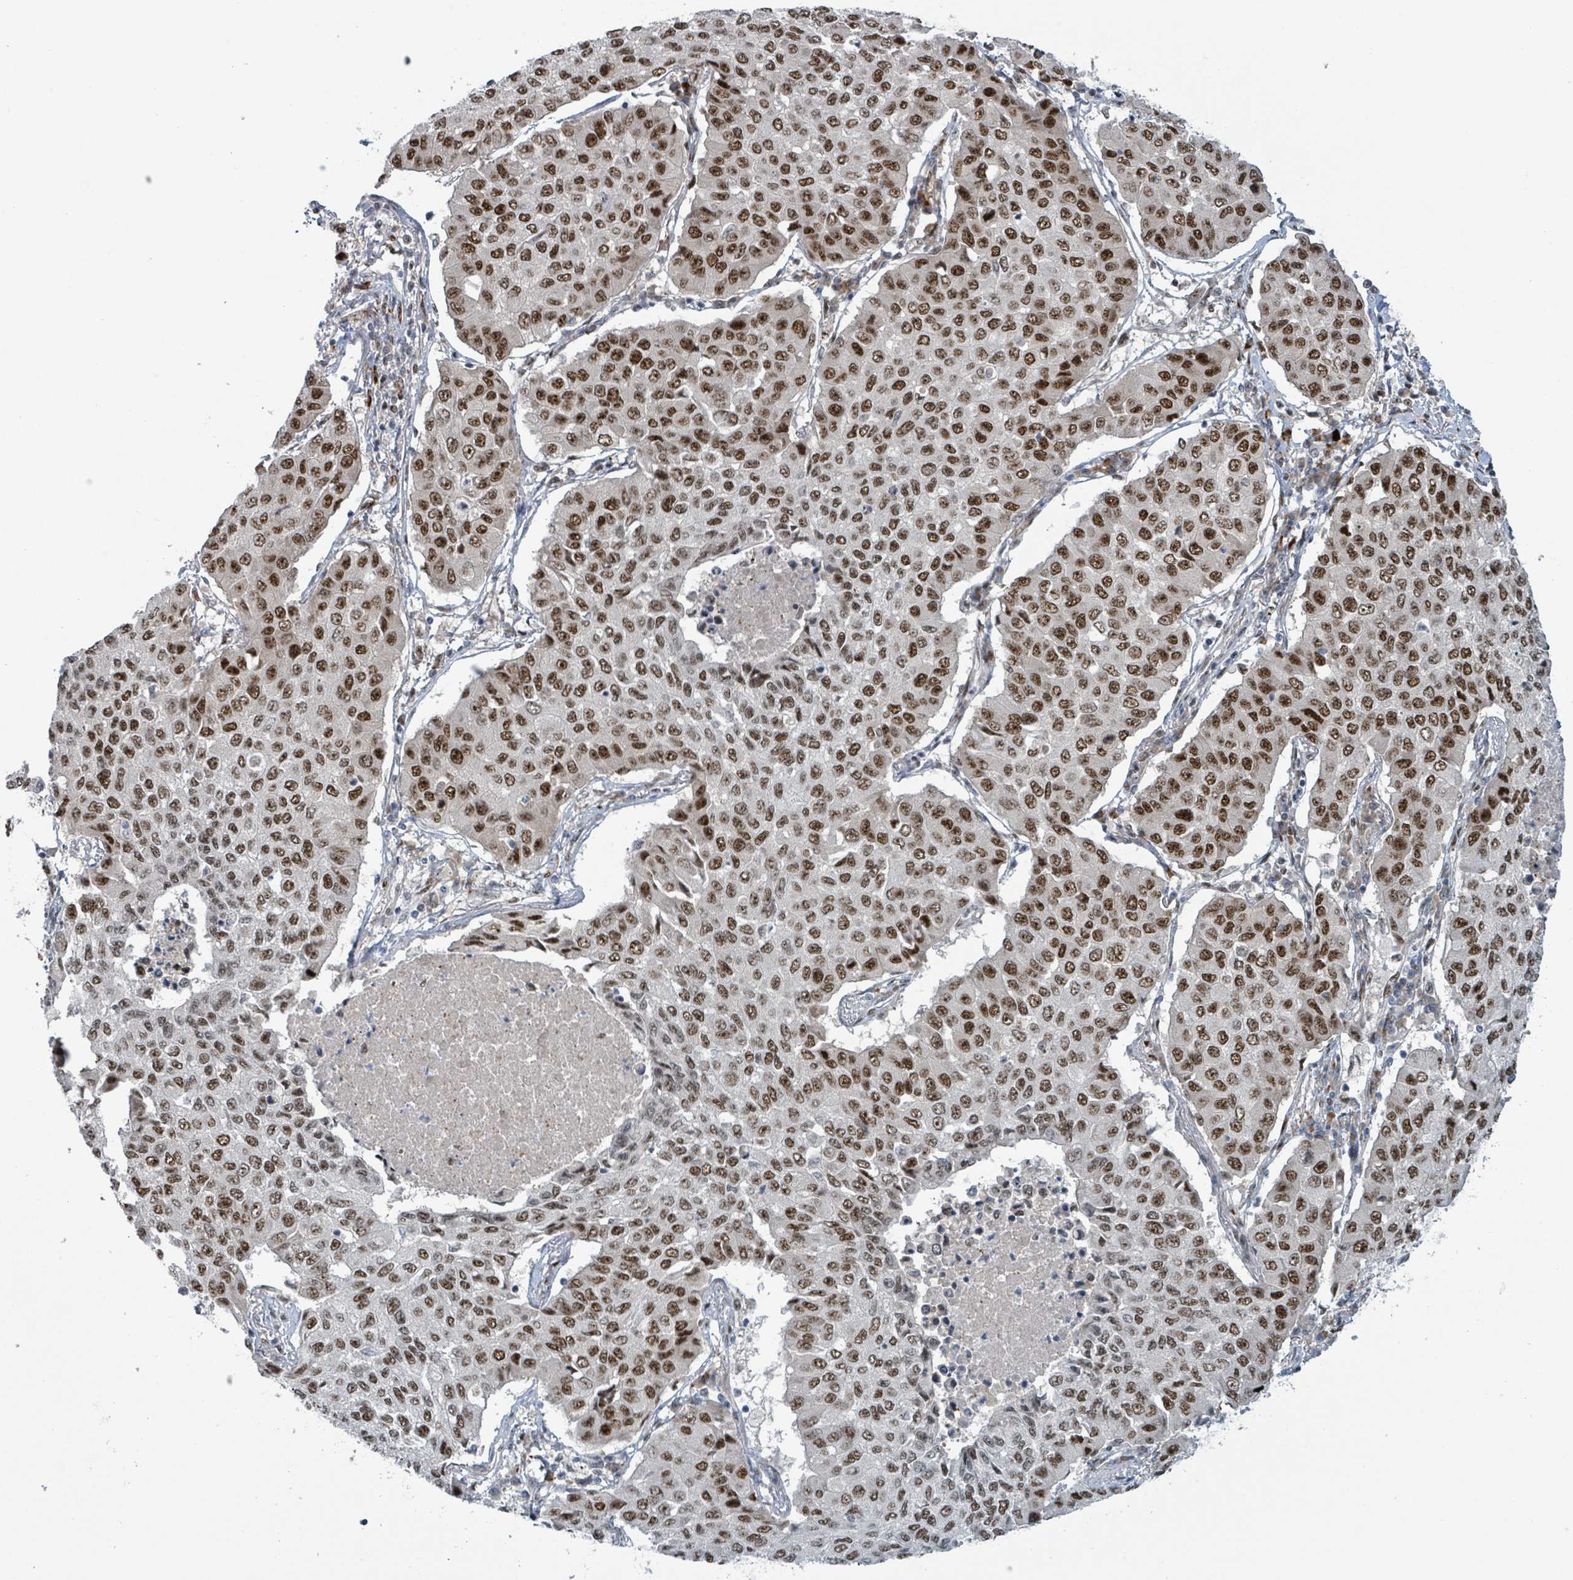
{"staining": {"intensity": "strong", "quantity": ">75%", "location": "nuclear"}, "tissue": "lung cancer", "cell_type": "Tumor cells", "image_type": "cancer", "snomed": [{"axis": "morphology", "description": "Squamous cell carcinoma, NOS"}, {"axis": "topography", "description": "Lung"}], "caption": "This is an image of immunohistochemistry staining of lung squamous cell carcinoma, which shows strong positivity in the nuclear of tumor cells.", "gene": "KLF3", "patient": {"sex": "male", "age": 74}}